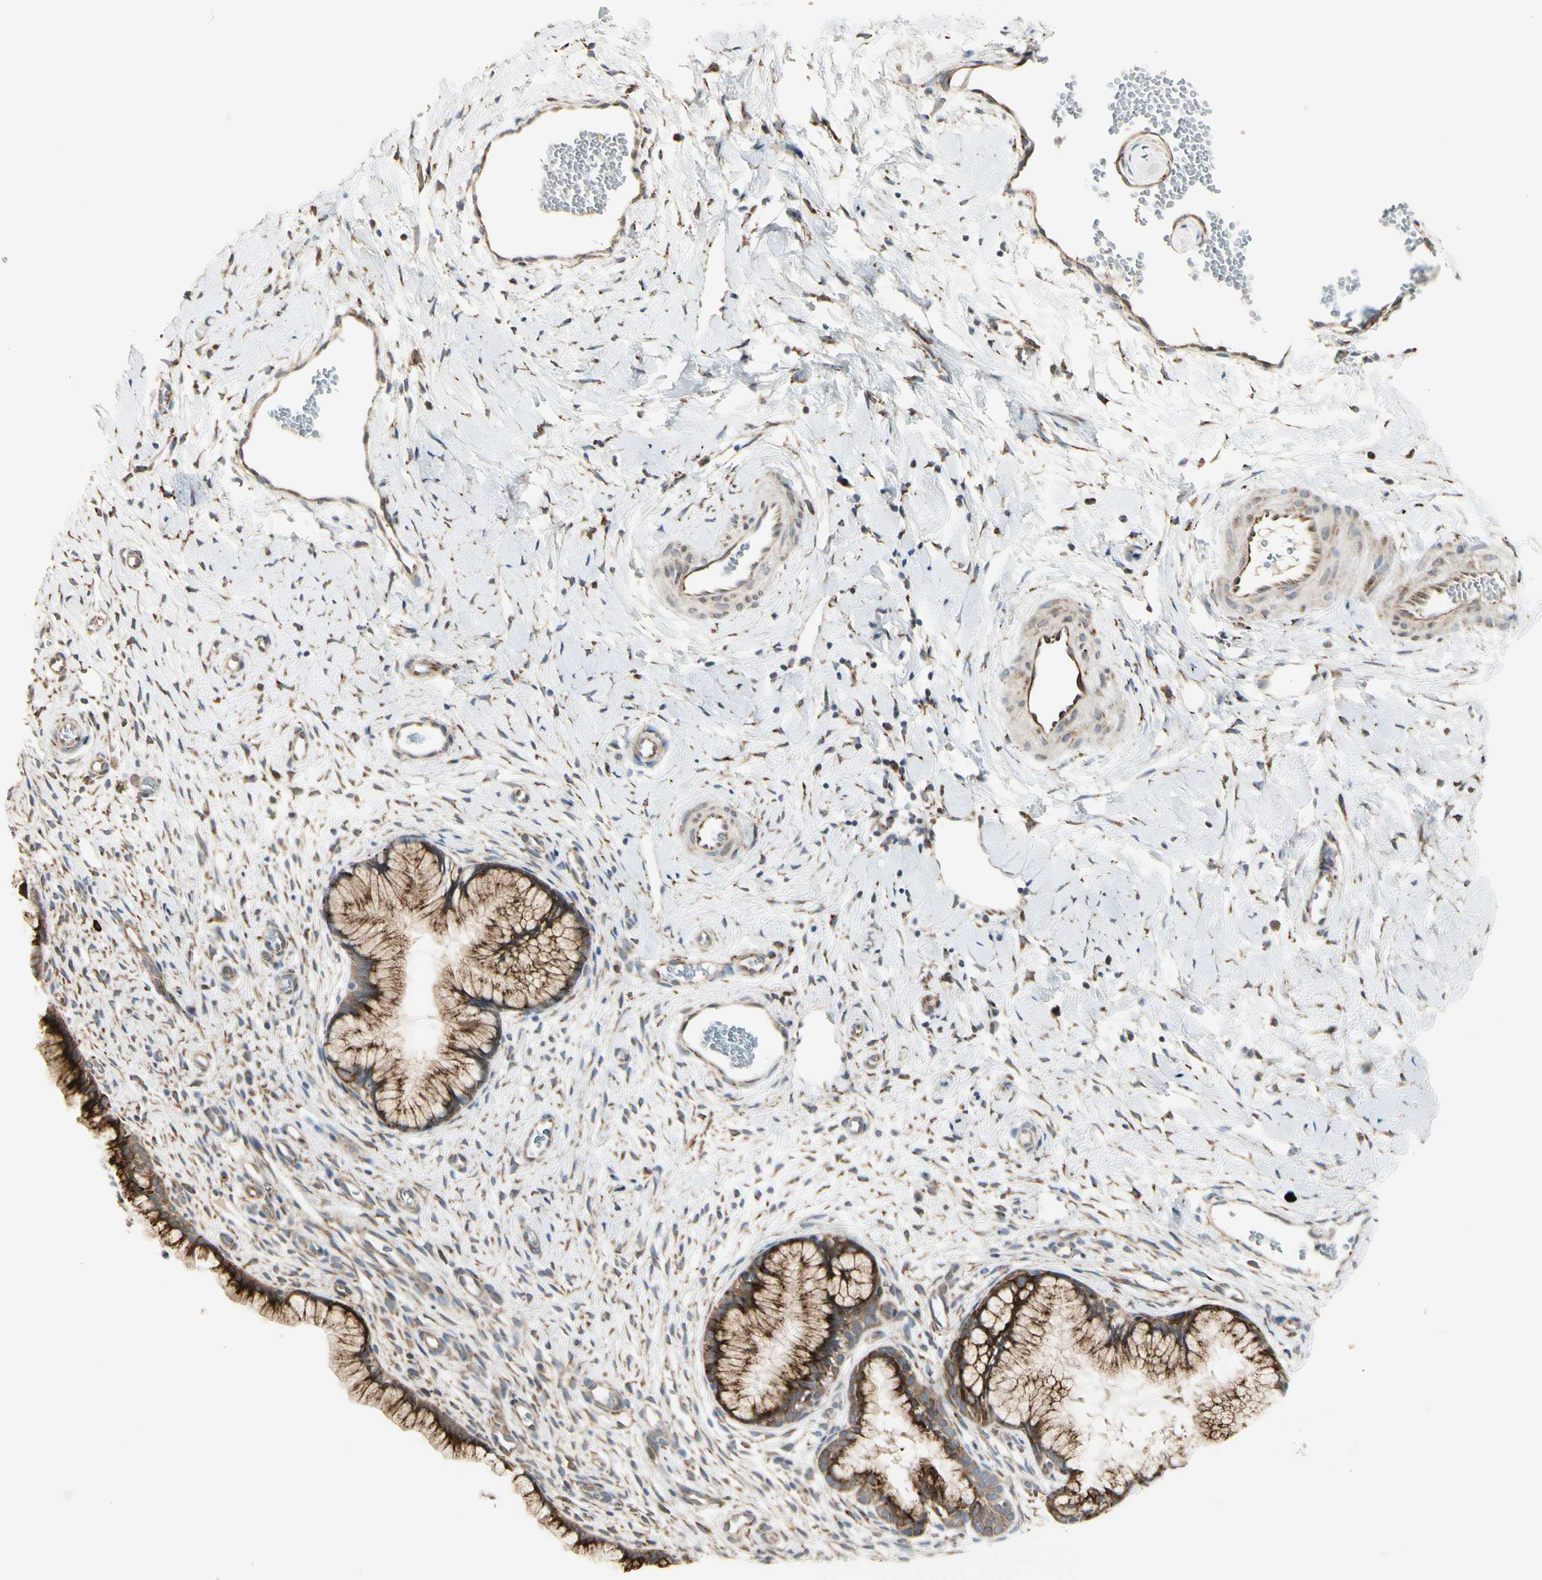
{"staining": {"intensity": "strong", "quantity": ">75%", "location": "cytoplasmic/membranous"}, "tissue": "cervix", "cell_type": "Glandular cells", "image_type": "normal", "snomed": [{"axis": "morphology", "description": "Normal tissue, NOS"}, {"axis": "topography", "description": "Cervix"}], "caption": "Glandular cells reveal high levels of strong cytoplasmic/membranous expression in about >75% of cells in normal cervix.", "gene": "HSP90B1", "patient": {"sex": "female", "age": 65}}